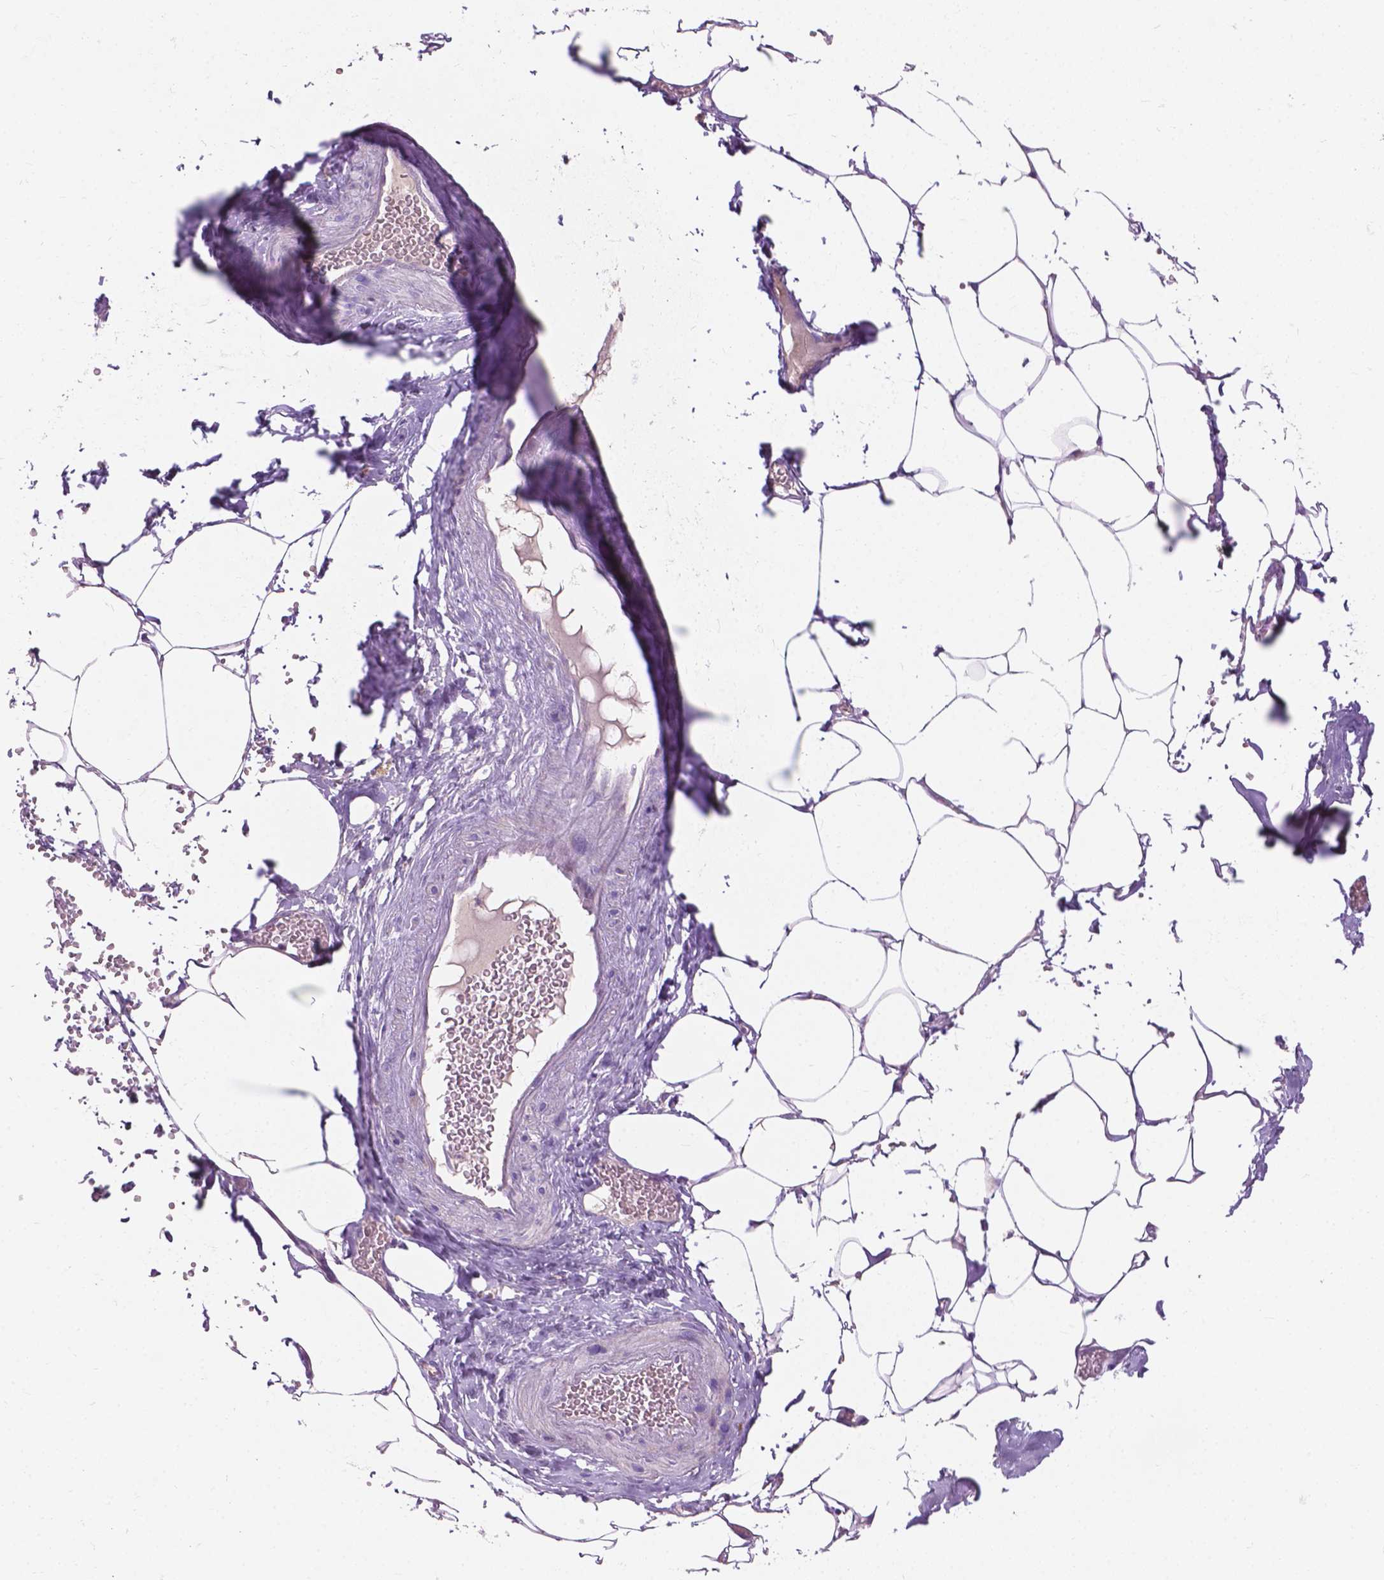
{"staining": {"intensity": "negative", "quantity": "none", "location": "none"}, "tissue": "adipose tissue", "cell_type": "Adipocytes", "image_type": "normal", "snomed": [{"axis": "morphology", "description": "Normal tissue, NOS"}, {"axis": "topography", "description": "Prostate"}, {"axis": "topography", "description": "Peripheral nerve tissue"}], "caption": "Adipocytes show no significant staining in normal adipose tissue. Brightfield microscopy of IHC stained with DAB (brown) and hematoxylin (blue), captured at high magnification.", "gene": "NOXO1", "patient": {"sex": "male", "age": 55}}